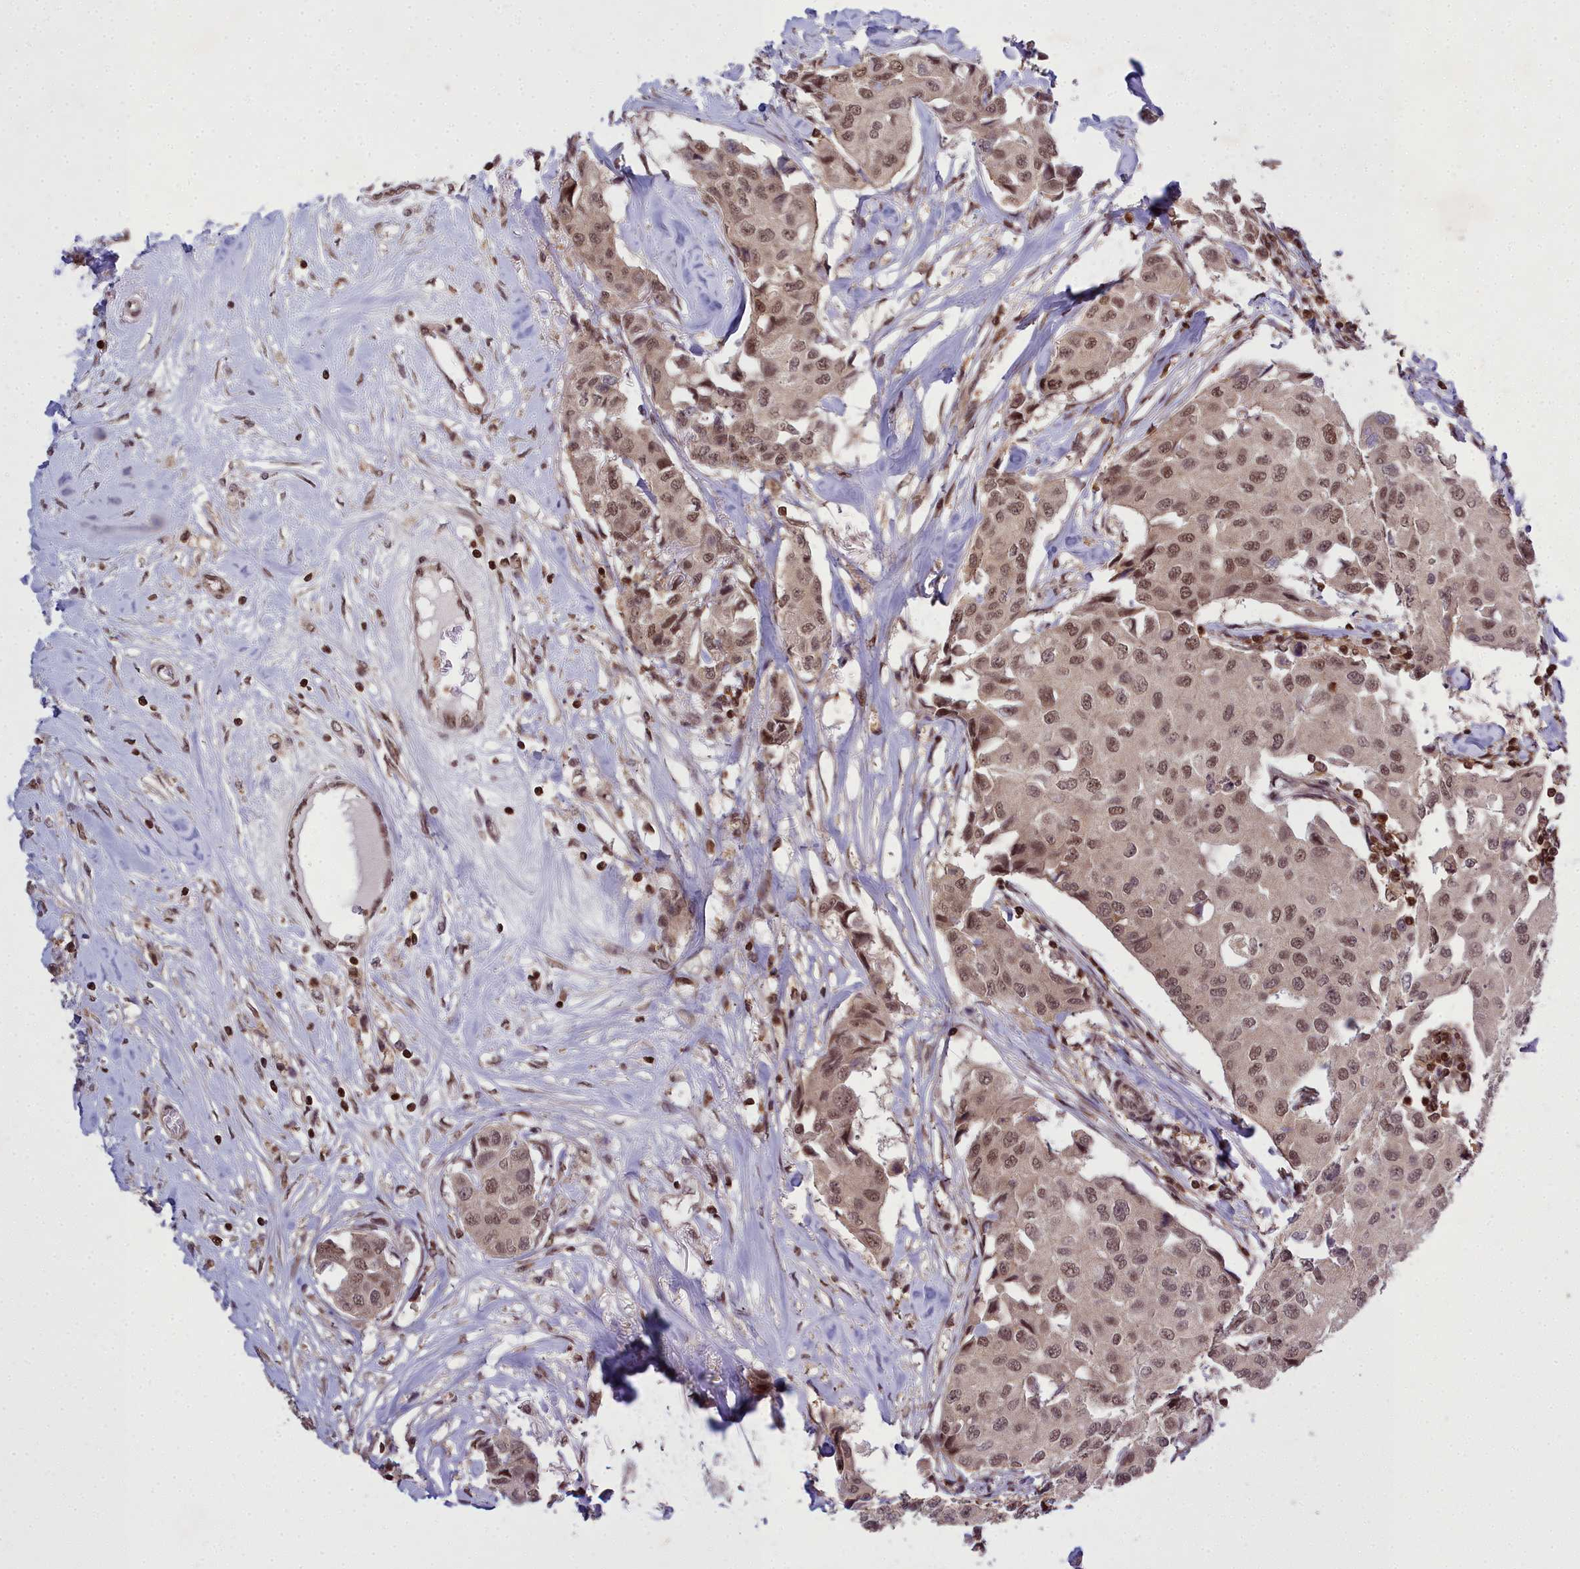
{"staining": {"intensity": "moderate", "quantity": ">75%", "location": "nuclear"}, "tissue": "breast cancer", "cell_type": "Tumor cells", "image_type": "cancer", "snomed": [{"axis": "morphology", "description": "Duct carcinoma"}, {"axis": "topography", "description": "Breast"}], "caption": "There is medium levels of moderate nuclear expression in tumor cells of infiltrating ductal carcinoma (breast), as demonstrated by immunohistochemical staining (brown color).", "gene": "GMEB1", "patient": {"sex": "female", "age": 80}}